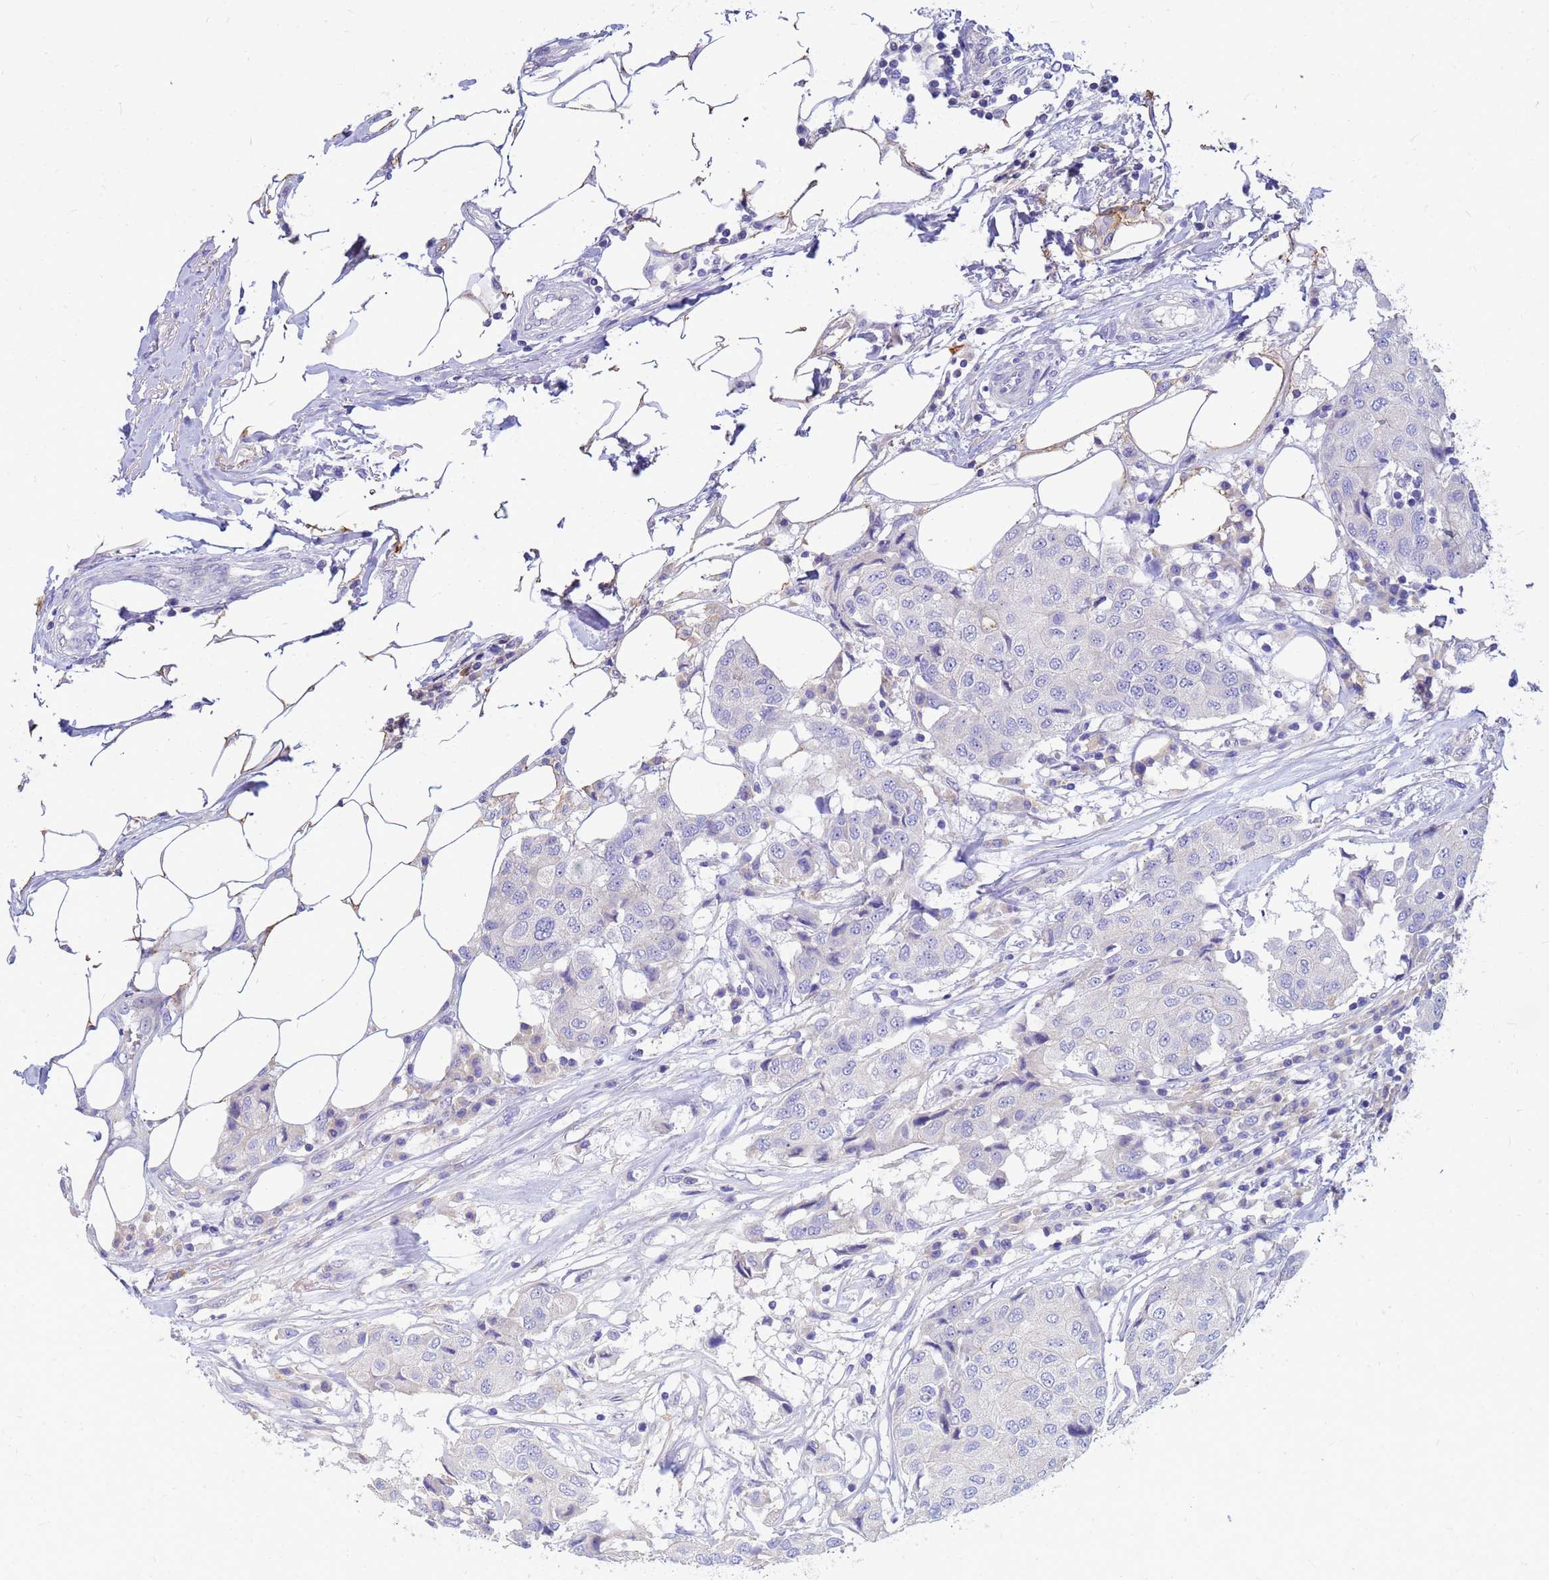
{"staining": {"intensity": "negative", "quantity": "none", "location": "none"}, "tissue": "breast cancer", "cell_type": "Tumor cells", "image_type": "cancer", "snomed": [{"axis": "morphology", "description": "Duct carcinoma"}, {"axis": "topography", "description": "Breast"}], "caption": "IHC photomicrograph of neoplastic tissue: human breast intraductal carcinoma stained with DAB reveals no significant protein staining in tumor cells. (DAB (3,3'-diaminobenzidine) immunohistochemistry (IHC) with hematoxylin counter stain).", "gene": "DPRX", "patient": {"sex": "female", "age": 80}}